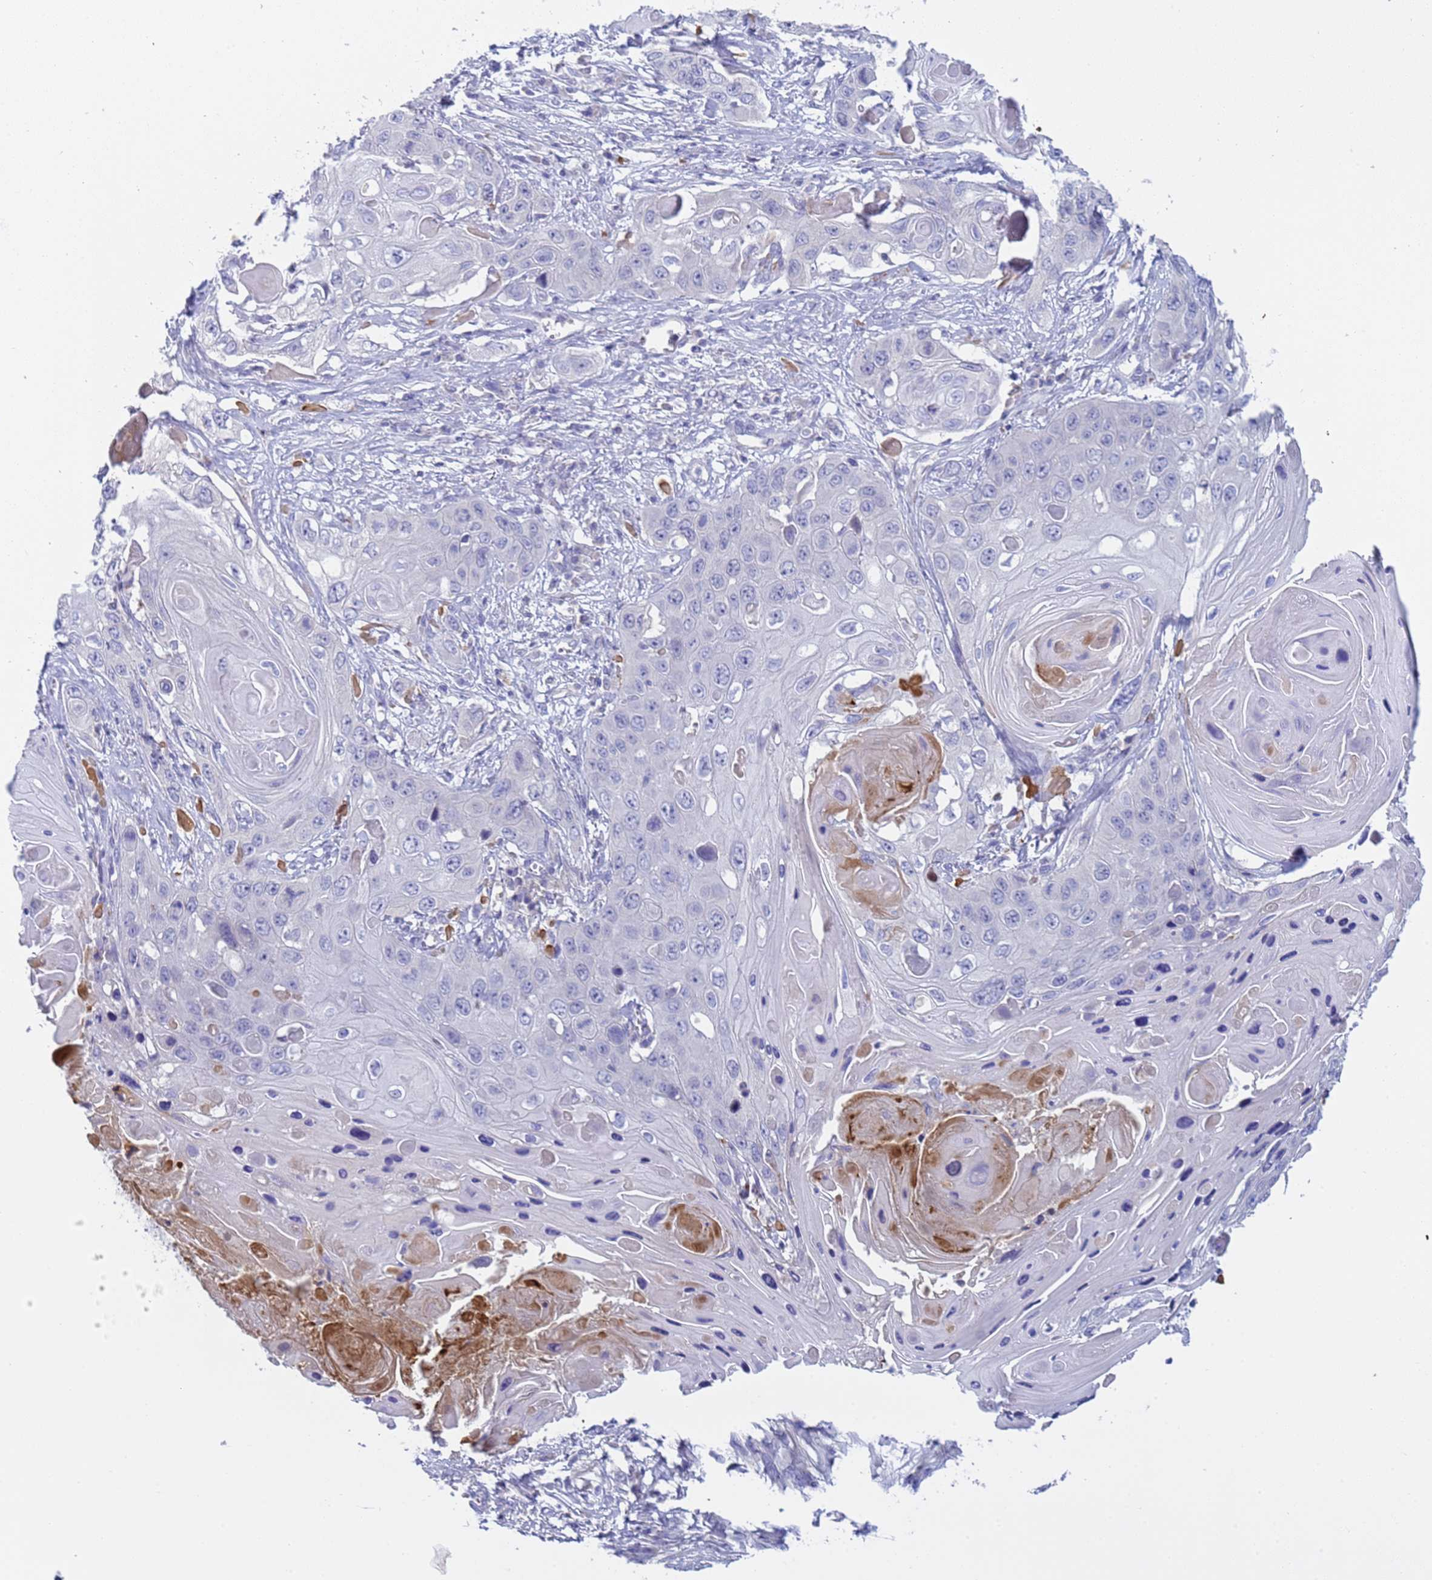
{"staining": {"intensity": "negative", "quantity": "none", "location": "none"}, "tissue": "skin cancer", "cell_type": "Tumor cells", "image_type": "cancer", "snomed": [{"axis": "morphology", "description": "Squamous cell carcinoma, NOS"}, {"axis": "topography", "description": "Skin"}], "caption": "IHC photomicrograph of neoplastic tissue: human skin cancer (squamous cell carcinoma) stained with DAB (3,3'-diaminobenzidine) shows no significant protein expression in tumor cells. Brightfield microscopy of IHC stained with DAB (brown) and hematoxylin (blue), captured at high magnification.", "gene": "C4orf46", "patient": {"sex": "male", "age": 55}}